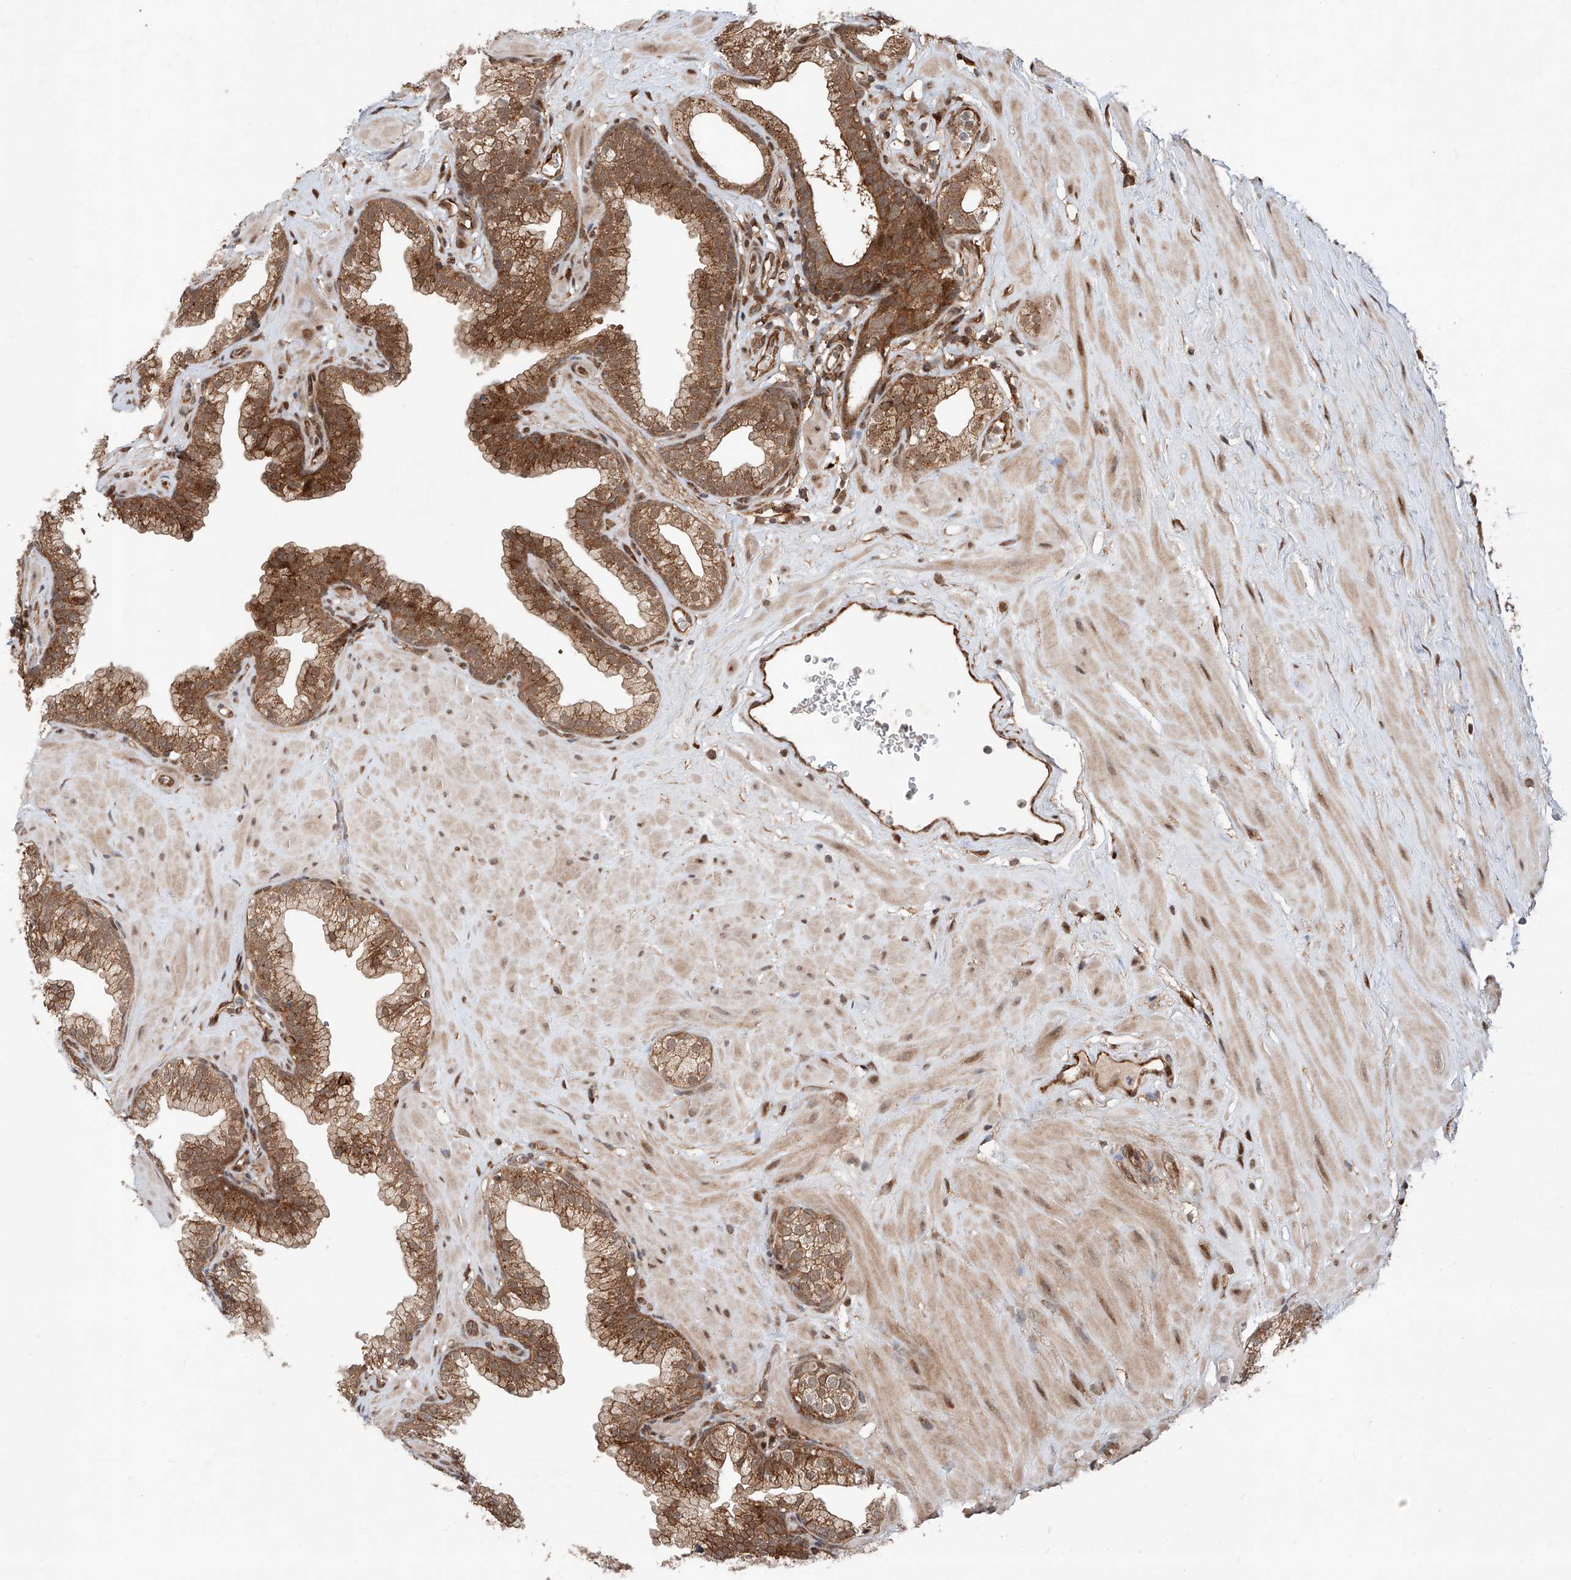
{"staining": {"intensity": "moderate", "quantity": ">75%", "location": "cytoplasmic/membranous"}, "tissue": "prostate", "cell_type": "Glandular cells", "image_type": "normal", "snomed": [{"axis": "morphology", "description": "Normal tissue, NOS"}, {"axis": "morphology", "description": "Urothelial carcinoma, Low grade"}, {"axis": "topography", "description": "Urinary bladder"}, {"axis": "topography", "description": "Prostate"}], "caption": "Protein staining demonstrates moderate cytoplasmic/membranous expression in approximately >75% of glandular cells in benign prostate.", "gene": "ZFP28", "patient": {"sex": "male", "age": 60}}